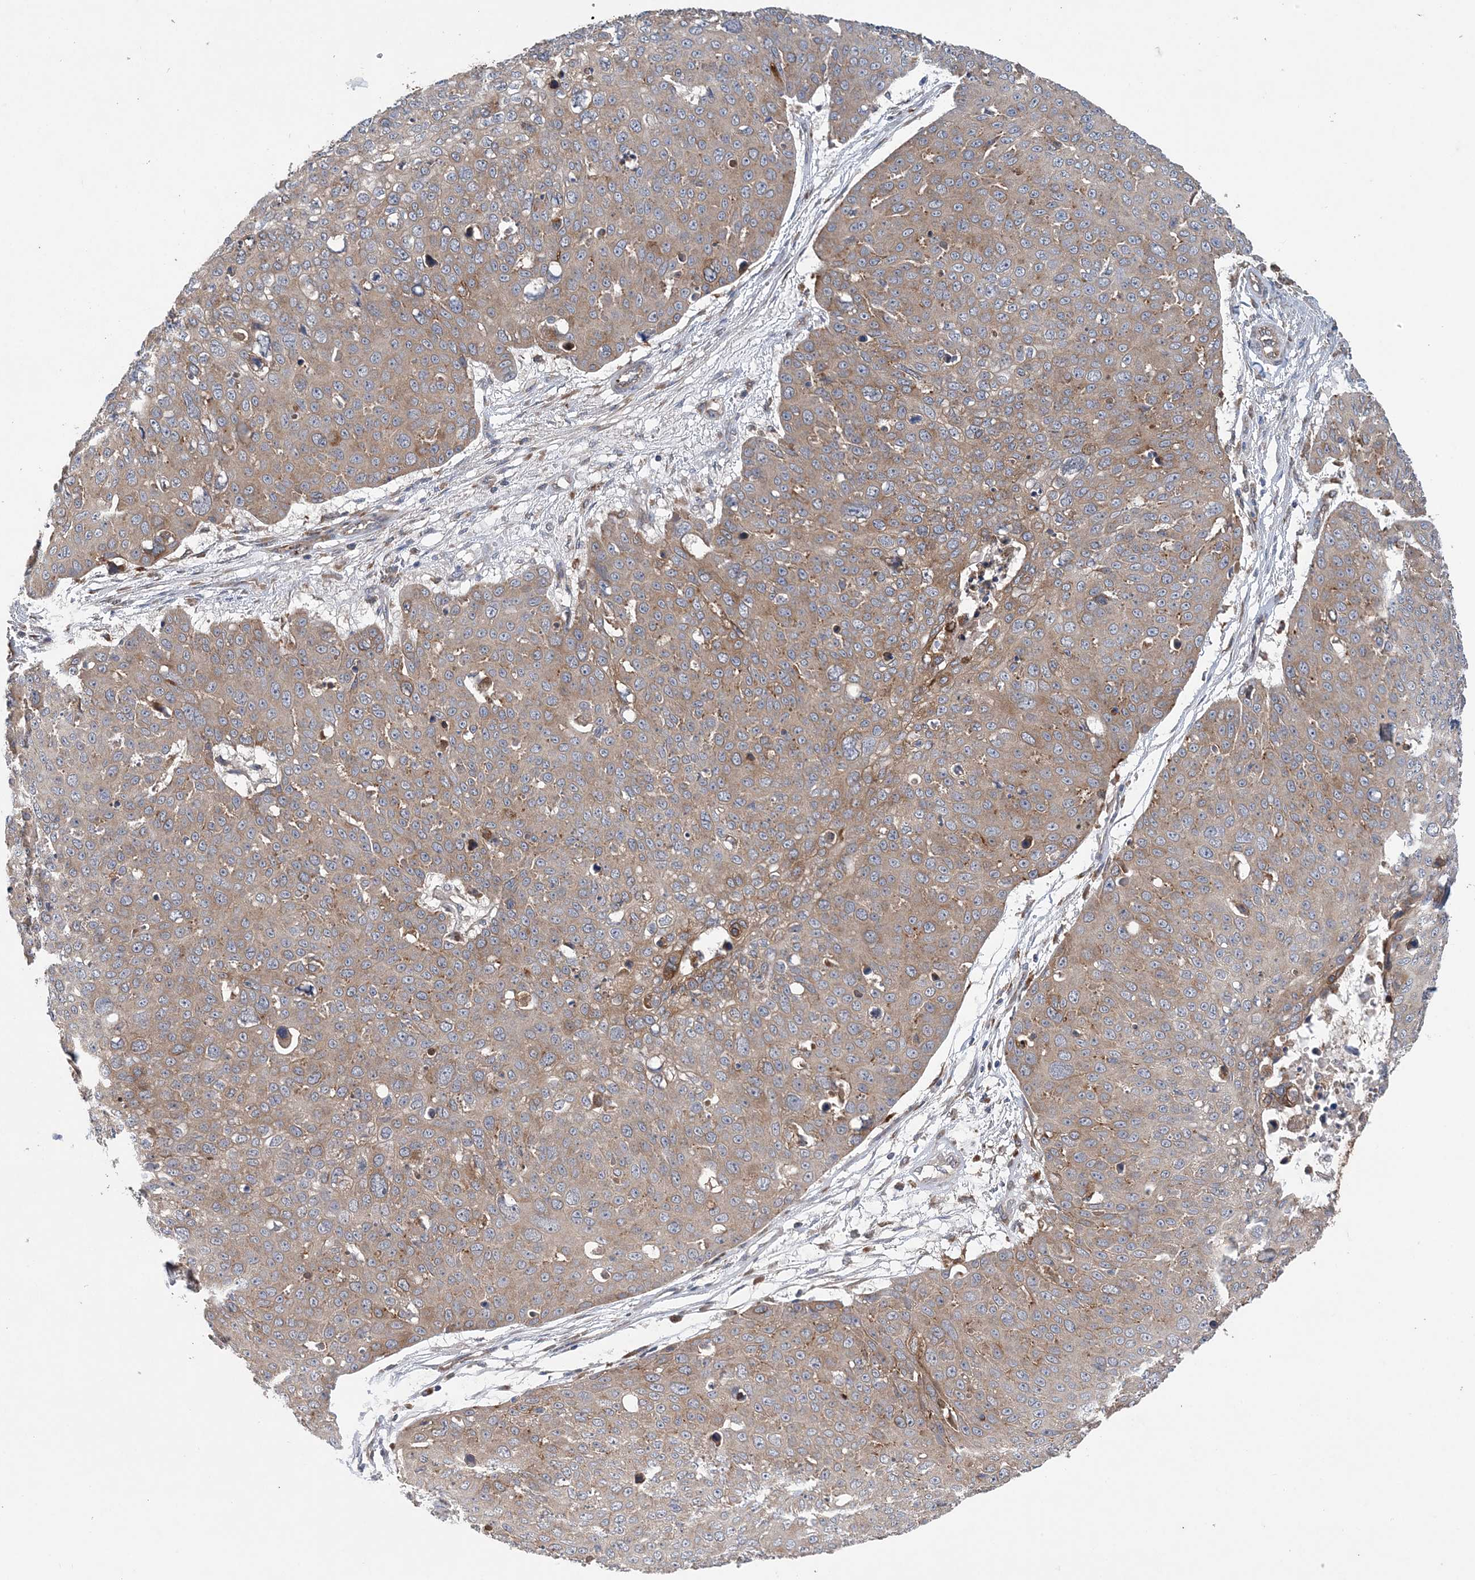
{"staining": {"intensity": "weak", "quantity": ">75%", "location": "cytoplasmic/membranous"}, "tissue": "skin cancer", "cell_type": "Tumor cells", "image_type": "cancer", "snomed": [{"axis": "morphology", "description": "Squamous cell carcinoma, NOS"}, {"axis": "topography", "description": "Skin"}], "caption": "Immunohistochemical staining of human skin cancer reveals low levels of weak cytoplasmic/membranous protein staining in about >75% of tumor cells.", "gene": "PTTG1IP", "patient": {"sex": "male", "age": 71}}